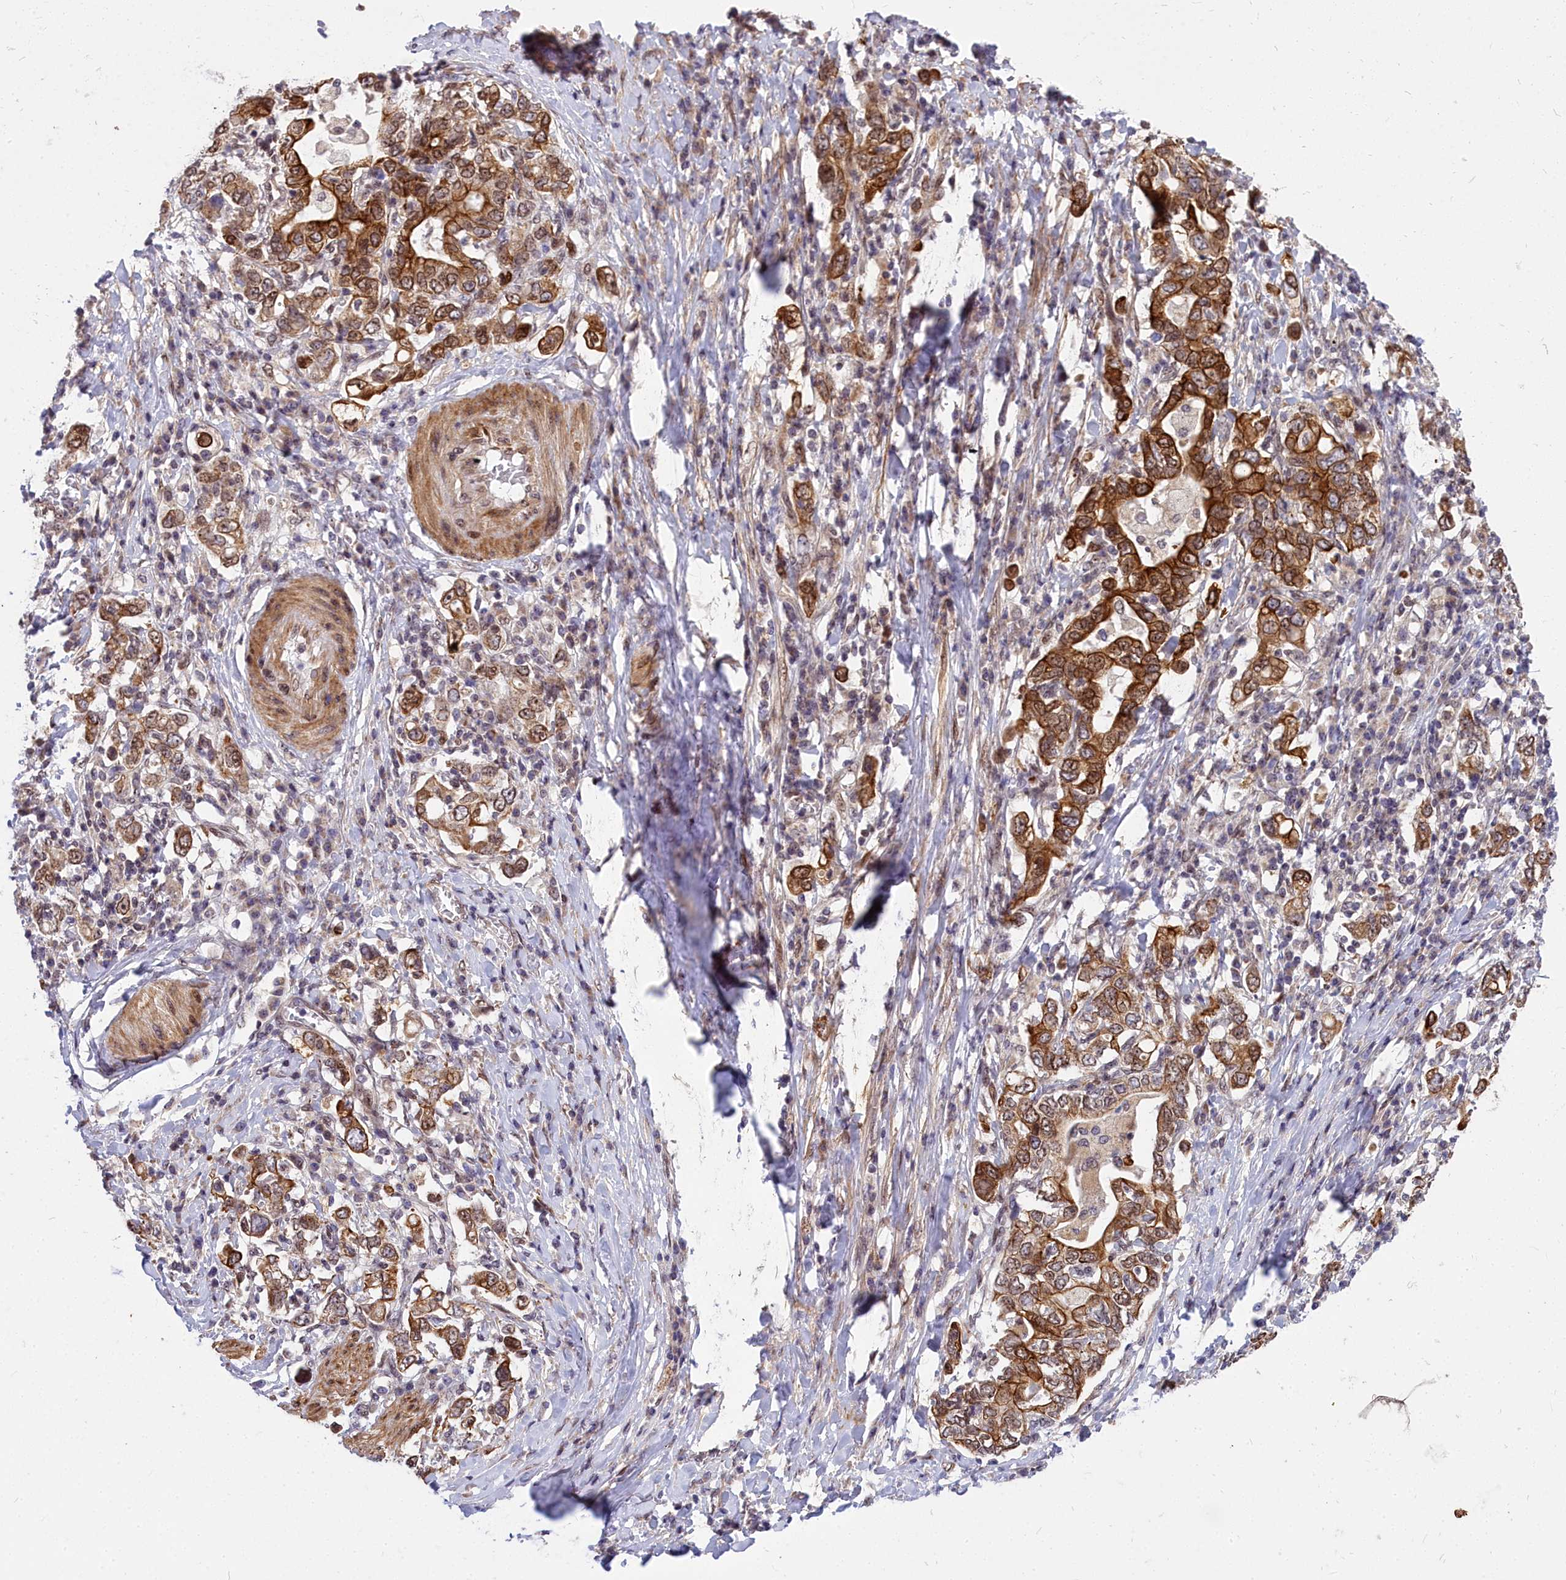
{"staining": {"intensity": "moderate", "quantity": ">75%", "location": "cytoplasmic/membranous,nuclear"}, "tissue": "stomach cancer", "cell_type": "Tumor cells", "image_type": "cancer", "snomed": [{"axis": "morphology", "description": "Adenocarcinoma, NOS"}, {"axis": "topography", "description": "Stomach, upper"}, {"axis": "topography", "description": "Stomach"}], "caption": "Immunohistochemistry (IHC) staining of stomach cancer (adenocarcinoma), which demonstrates medium levels of moderate cytoplasmic/membranous and nuclear positivity in about >75% of tumor cells indicating moderate cytoplasmic/membranous and nuclear protein expression. The staining was performed using DAB (brown) for protein detection and nuclei were counterstained in hematoxylin (blue).", "gene": "ABCB8", "patient": {"sex": "male", "age": 62}}